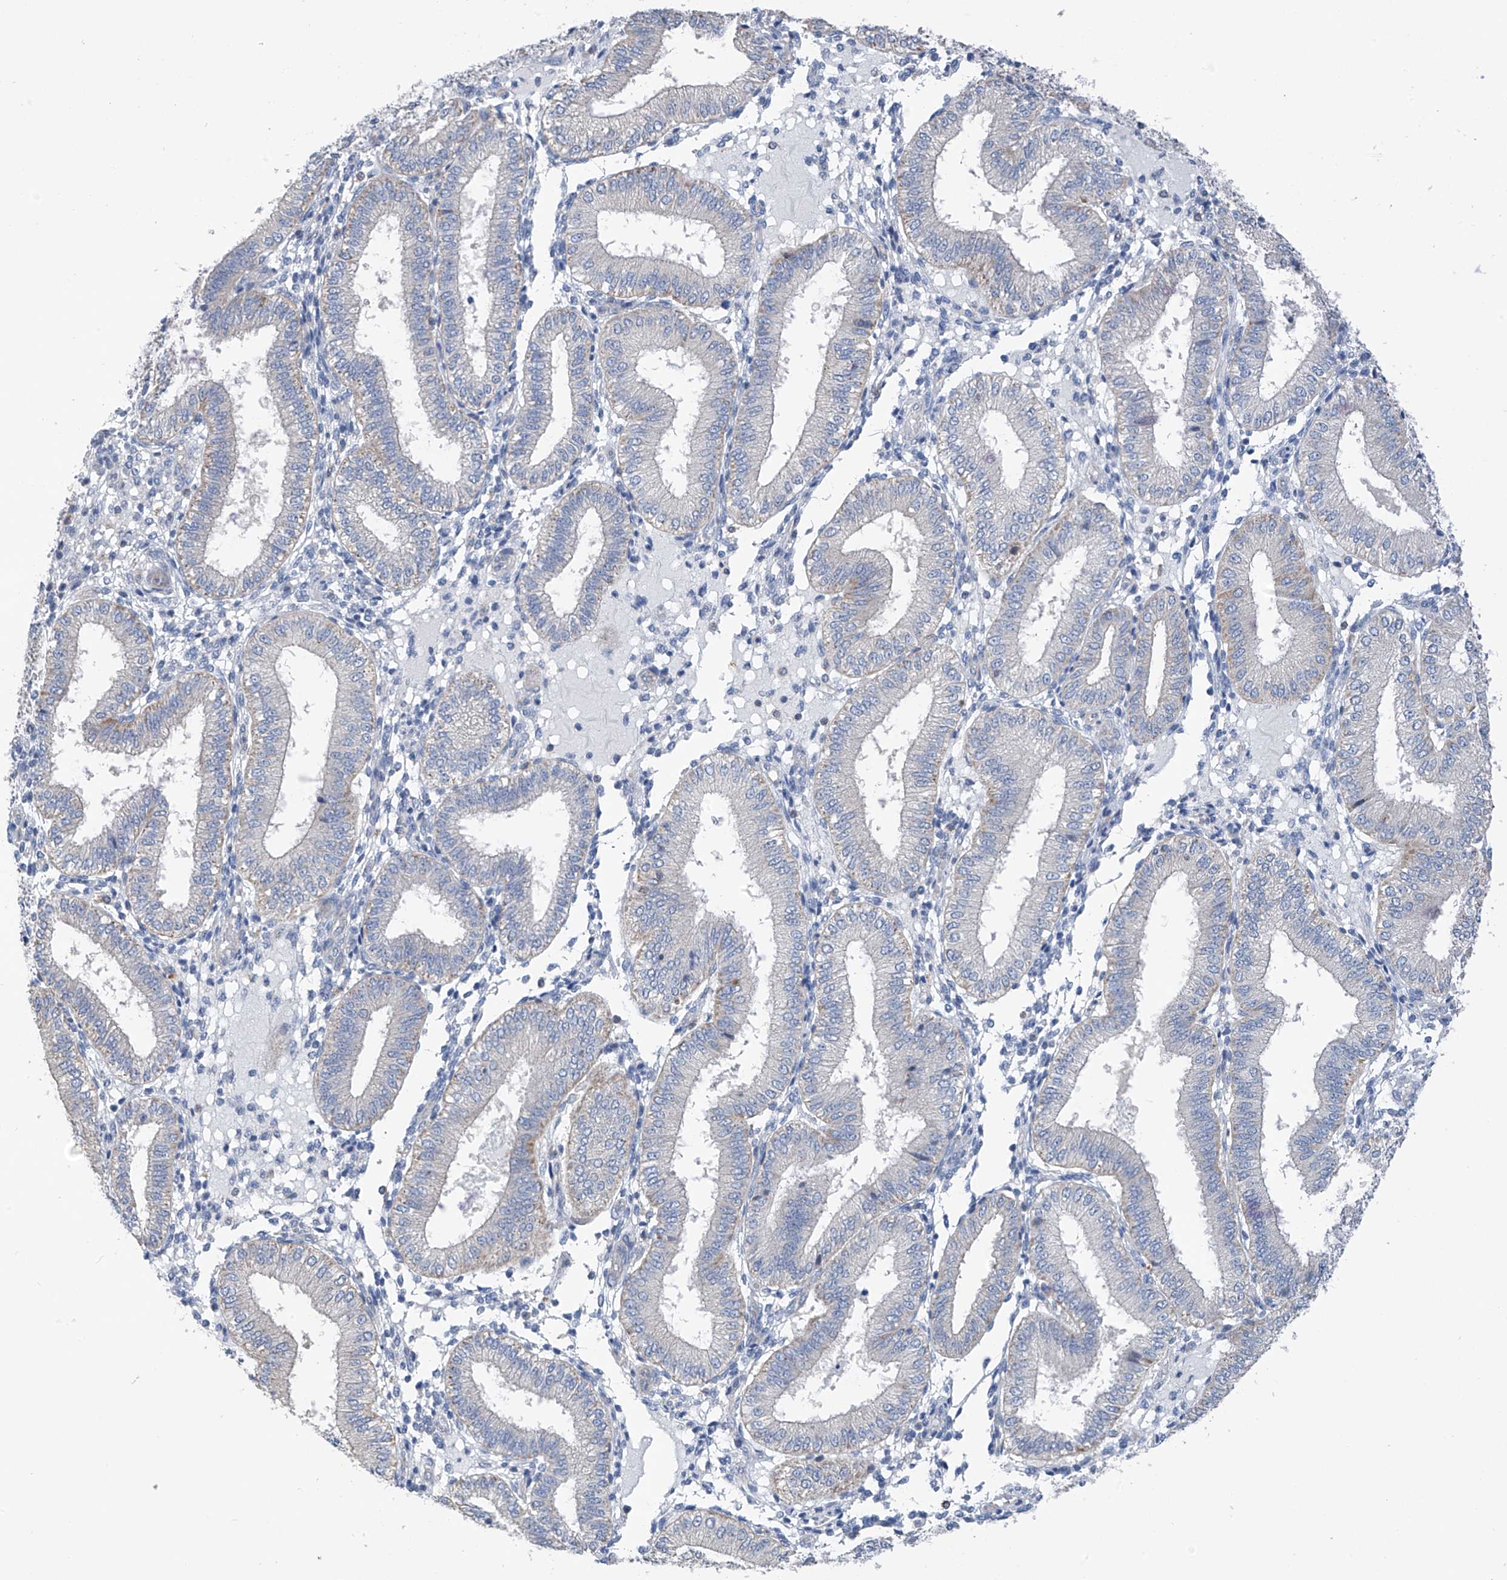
{"staining": {"intensity": "negative", "quantity": "none", "location": "none"}, "tissue": "endometrium", "cell_type": "Cells in endometrial stroma", "image_type": "normal", "snomed": [{"axis": "morphology", "description": "Normal tissue, NOS"}, {"axis": "topography", "description": "Endometrium"}], "caption": "Cells in endometrial stroma are negative for brown protein staining in benign endometrium. (DAB (3,3'-diaminobenzidine) immunohistochemistry (IHC) with hematoxylin counter stain).", "gene": "SYN3", "patient": {"sex": "female", "age": 39}}